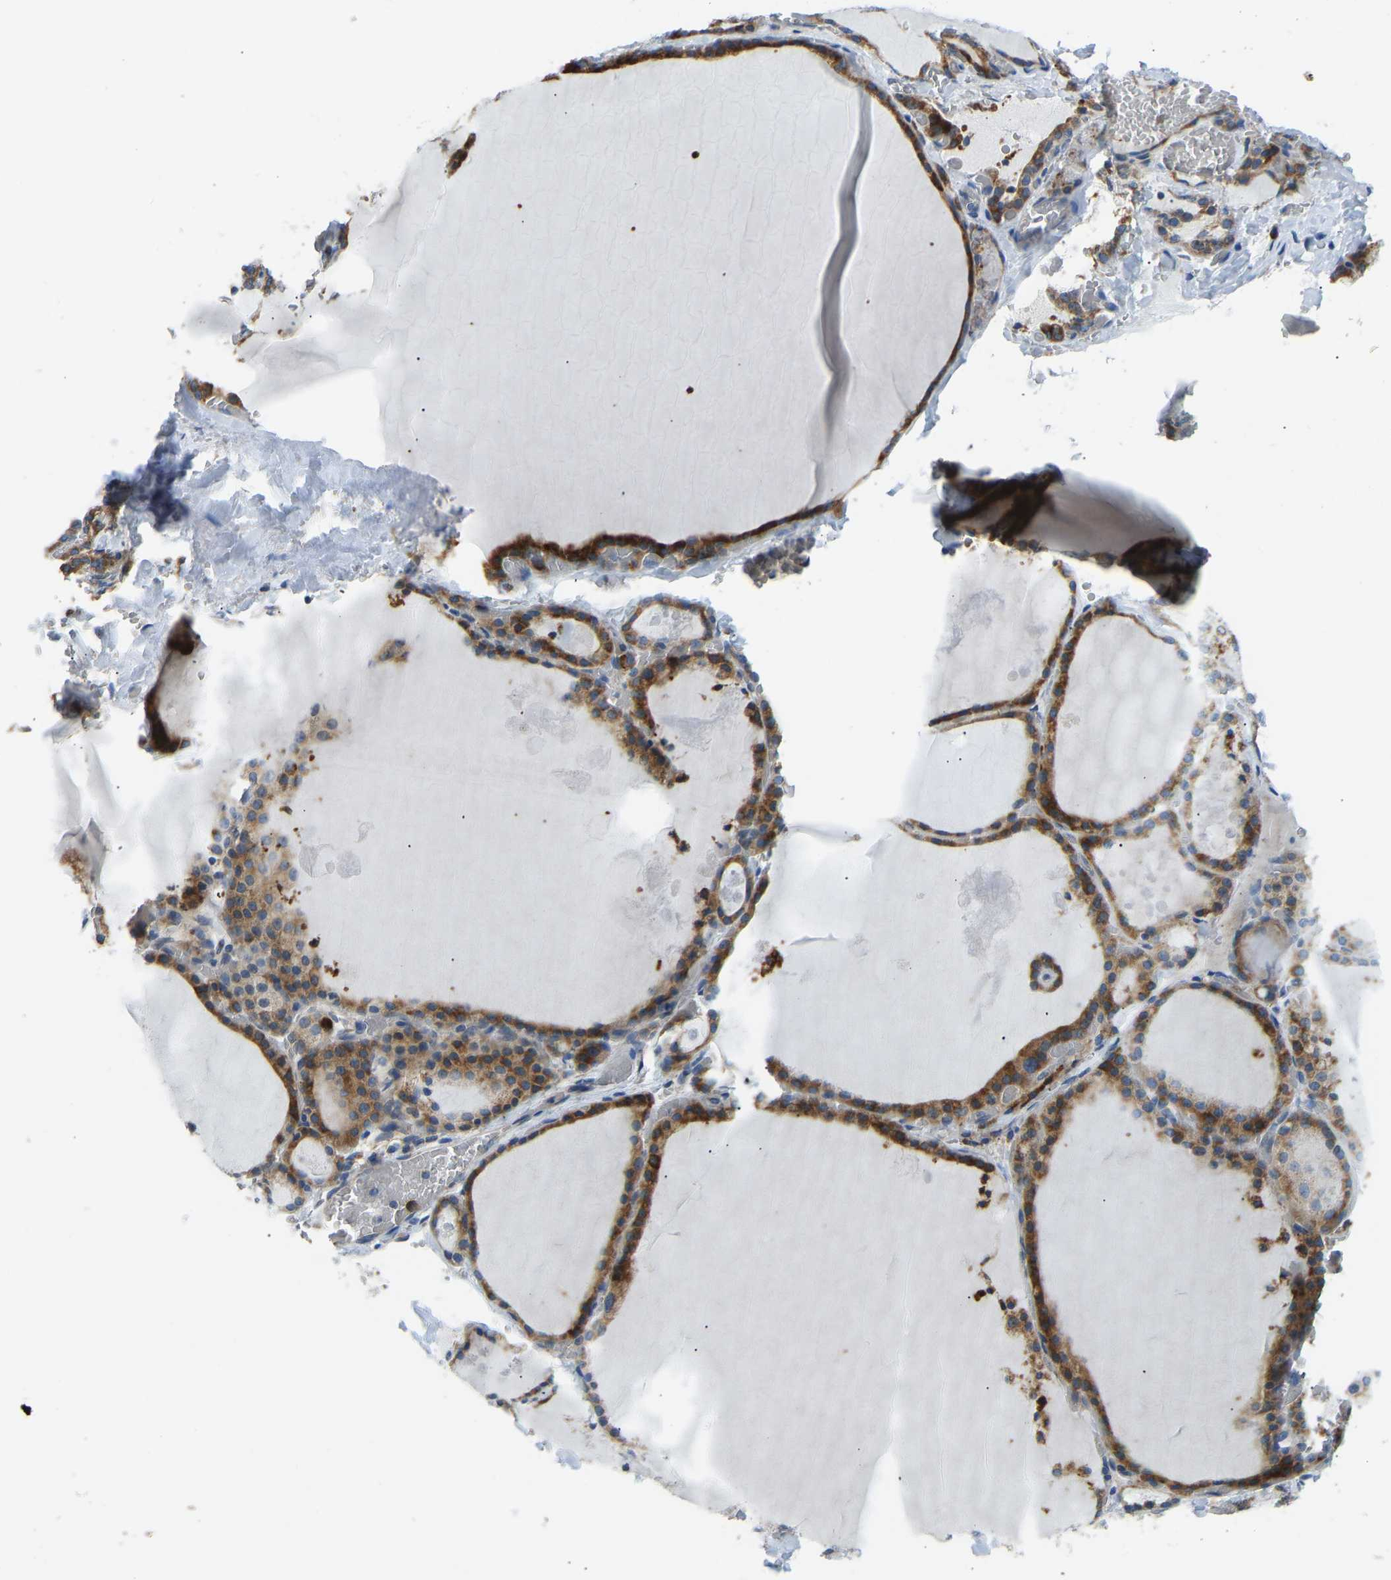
{"staining": {"intensity": "moderate", "quantity": ">75%", "location": "cytoplasmic/membranous"}, "tissue": "thyroid gland", "cell_type": "Glandular cells", "image_type": "normal", "snomed": [{"axis": "morphology", "description": "Normal tissue, NOS"}, {"axis": "topography", "description": "Thyroid gland"}], "caption": "The immunohistochemical stain labels moderate cytoplasmic/membranous staining in glandular cells of normal thyroid gland. The staining was performed using DAB to visualize the protein expression in brown, while the nuclei were stained in blue with hematoxylin (Magnification: 20x).", "gene": "RBP1", "patient": {"sex": "male", "age": 56}}